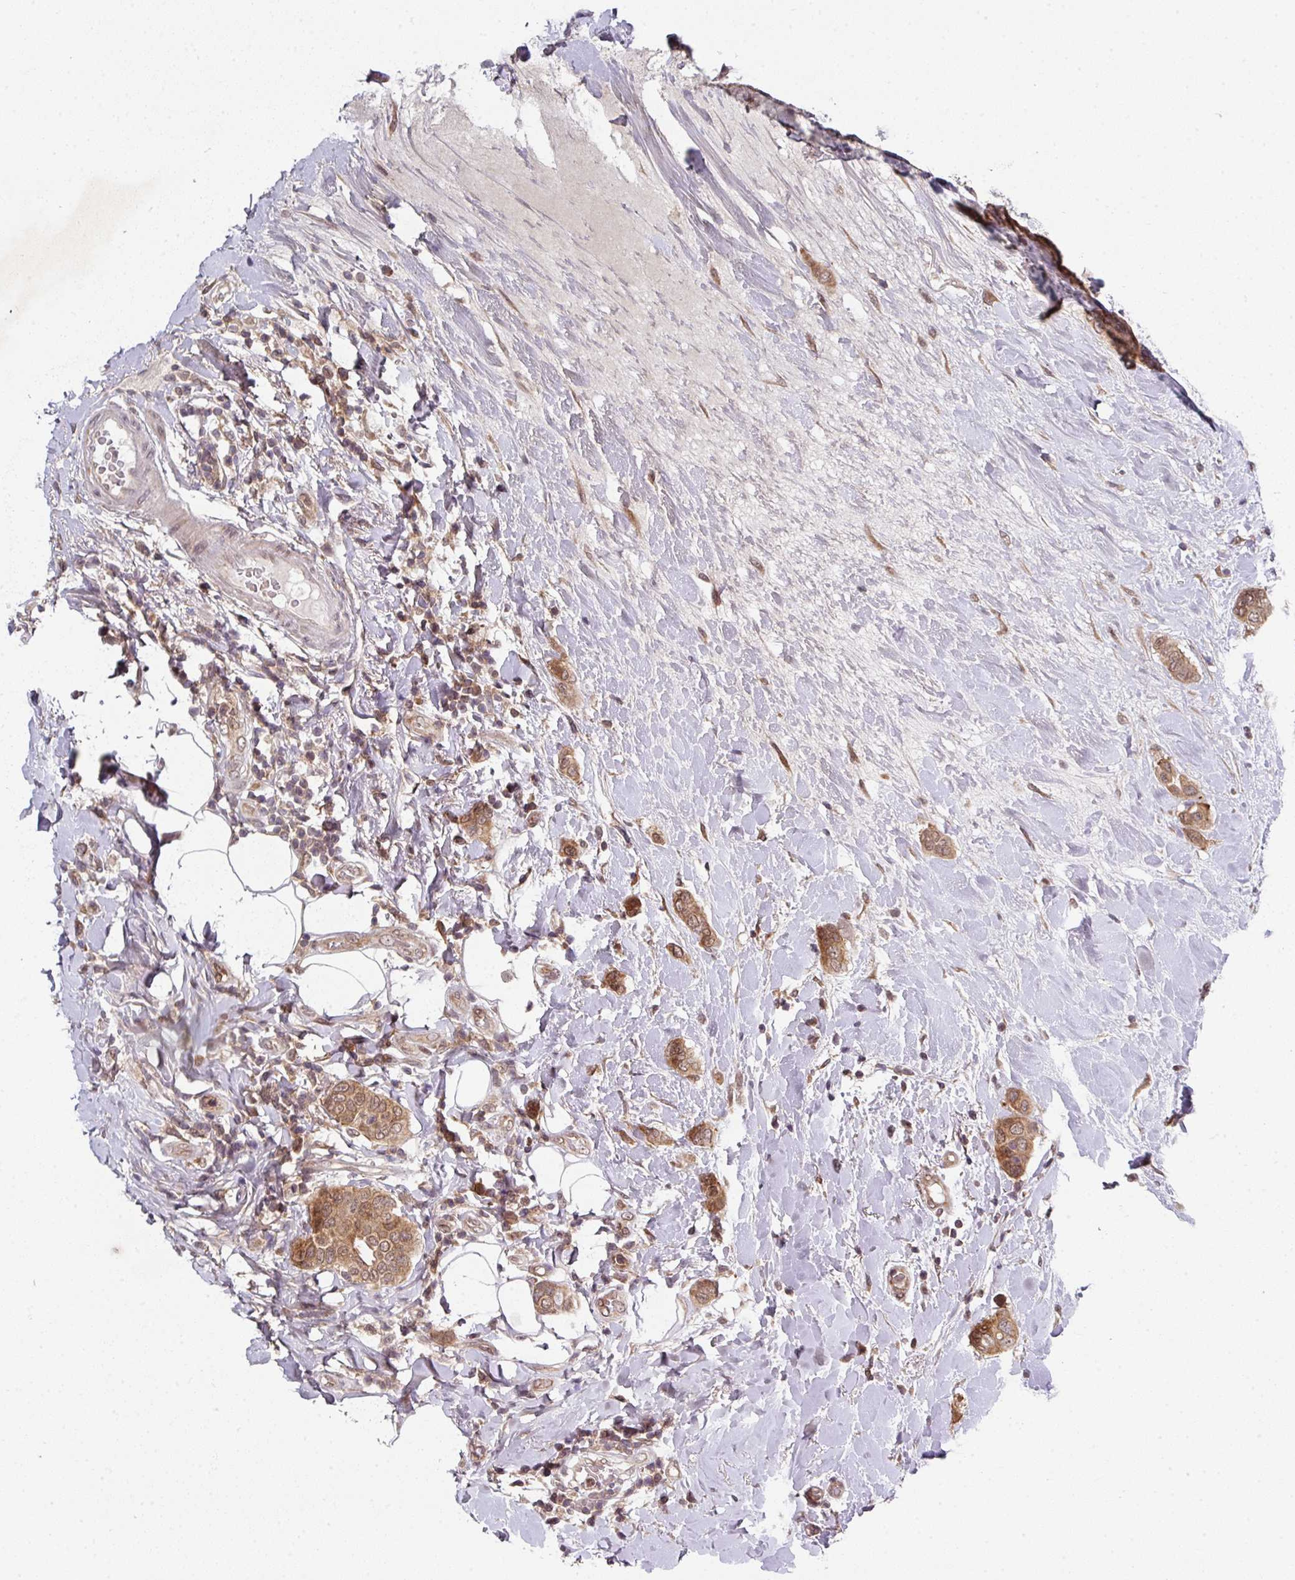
{"staining": {"intensity": "moderate", "quantity": ">75%", "location": "cytoplasmic/membranous,nuclear"}, "tissue": "breast cancer", "cell_type": "Tumor cells", "image_type": "cancer", "snomed": [{"axis": "morphology", "description": "Lobular carcinoma"}, {"axis": "topography", "description": "Breast"}], "caption": "Immunohistochemistry (IHC) histopathology image of neoplastic tissue: human breast lobular carcinoma stained using immunohistochemistry (IHC) exhibits medium levels of moderate protein expression localized specifically in the cytoplasmic/membranous and nuclear of tumor cells, appearing as a cytoplasmic/membranous and nuclear brown color.", "gene": "CAMLG", "patient": {"sex": "female", "age": 51}}